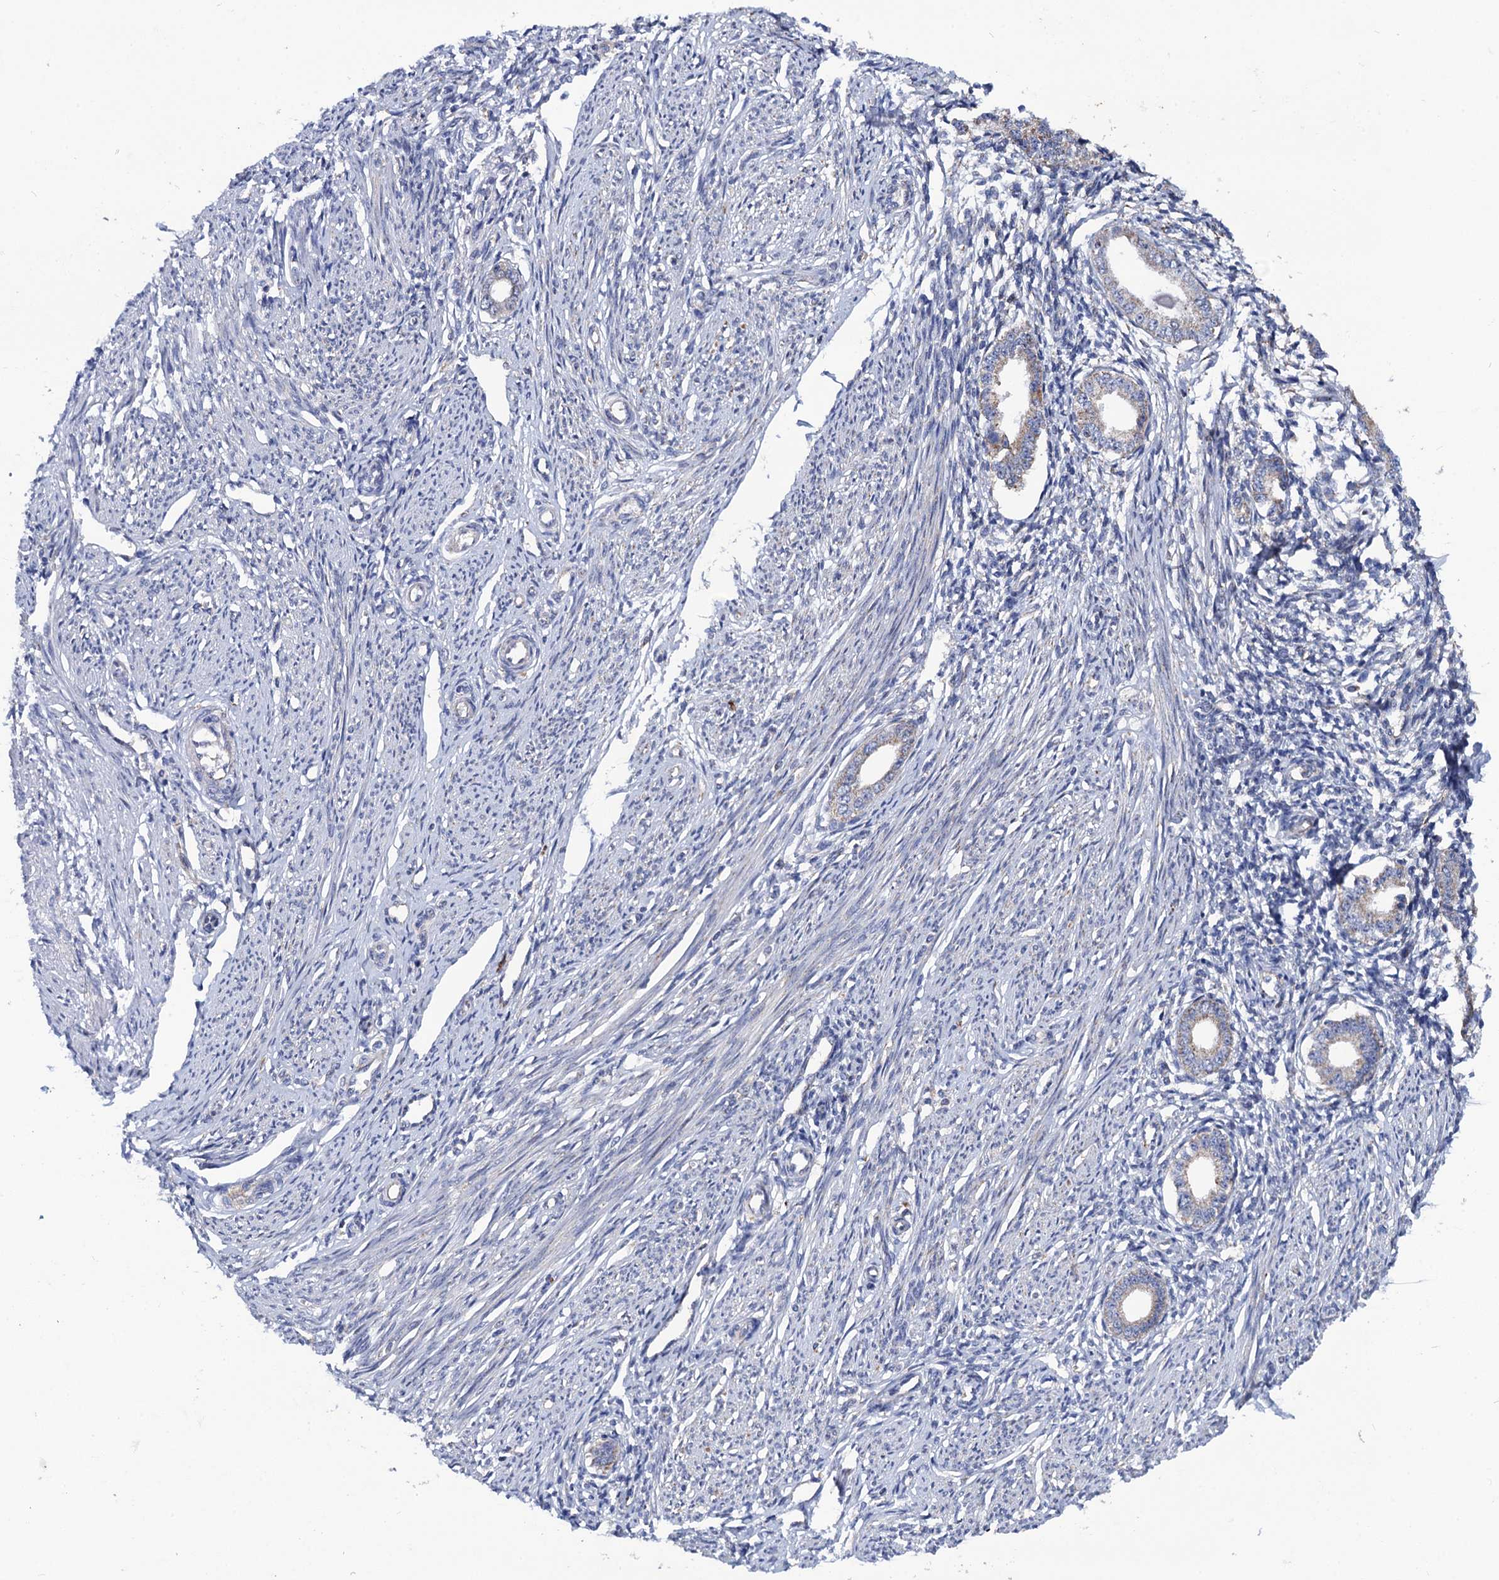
{"staining": {"intensity": "negative", "quantity": "none", "location": "none"}, "tissue": "endometrium", "cell_type": "Cells in endometrial stroma", "image_type": "normal", "snomed": [{"axis": "morphology", "description": "Normal tissue, NOS"}, {"axis": "topography", "description": "Endometrium"}], "caption": "A high-resolution photomicrograph shows immunohistochemistry staining of unremarkable endometrium, which reveals no significant staining in cells in endometrial stroma.", "gene": "PTCD3", "patient": {"sex": "female", "age": 56}}